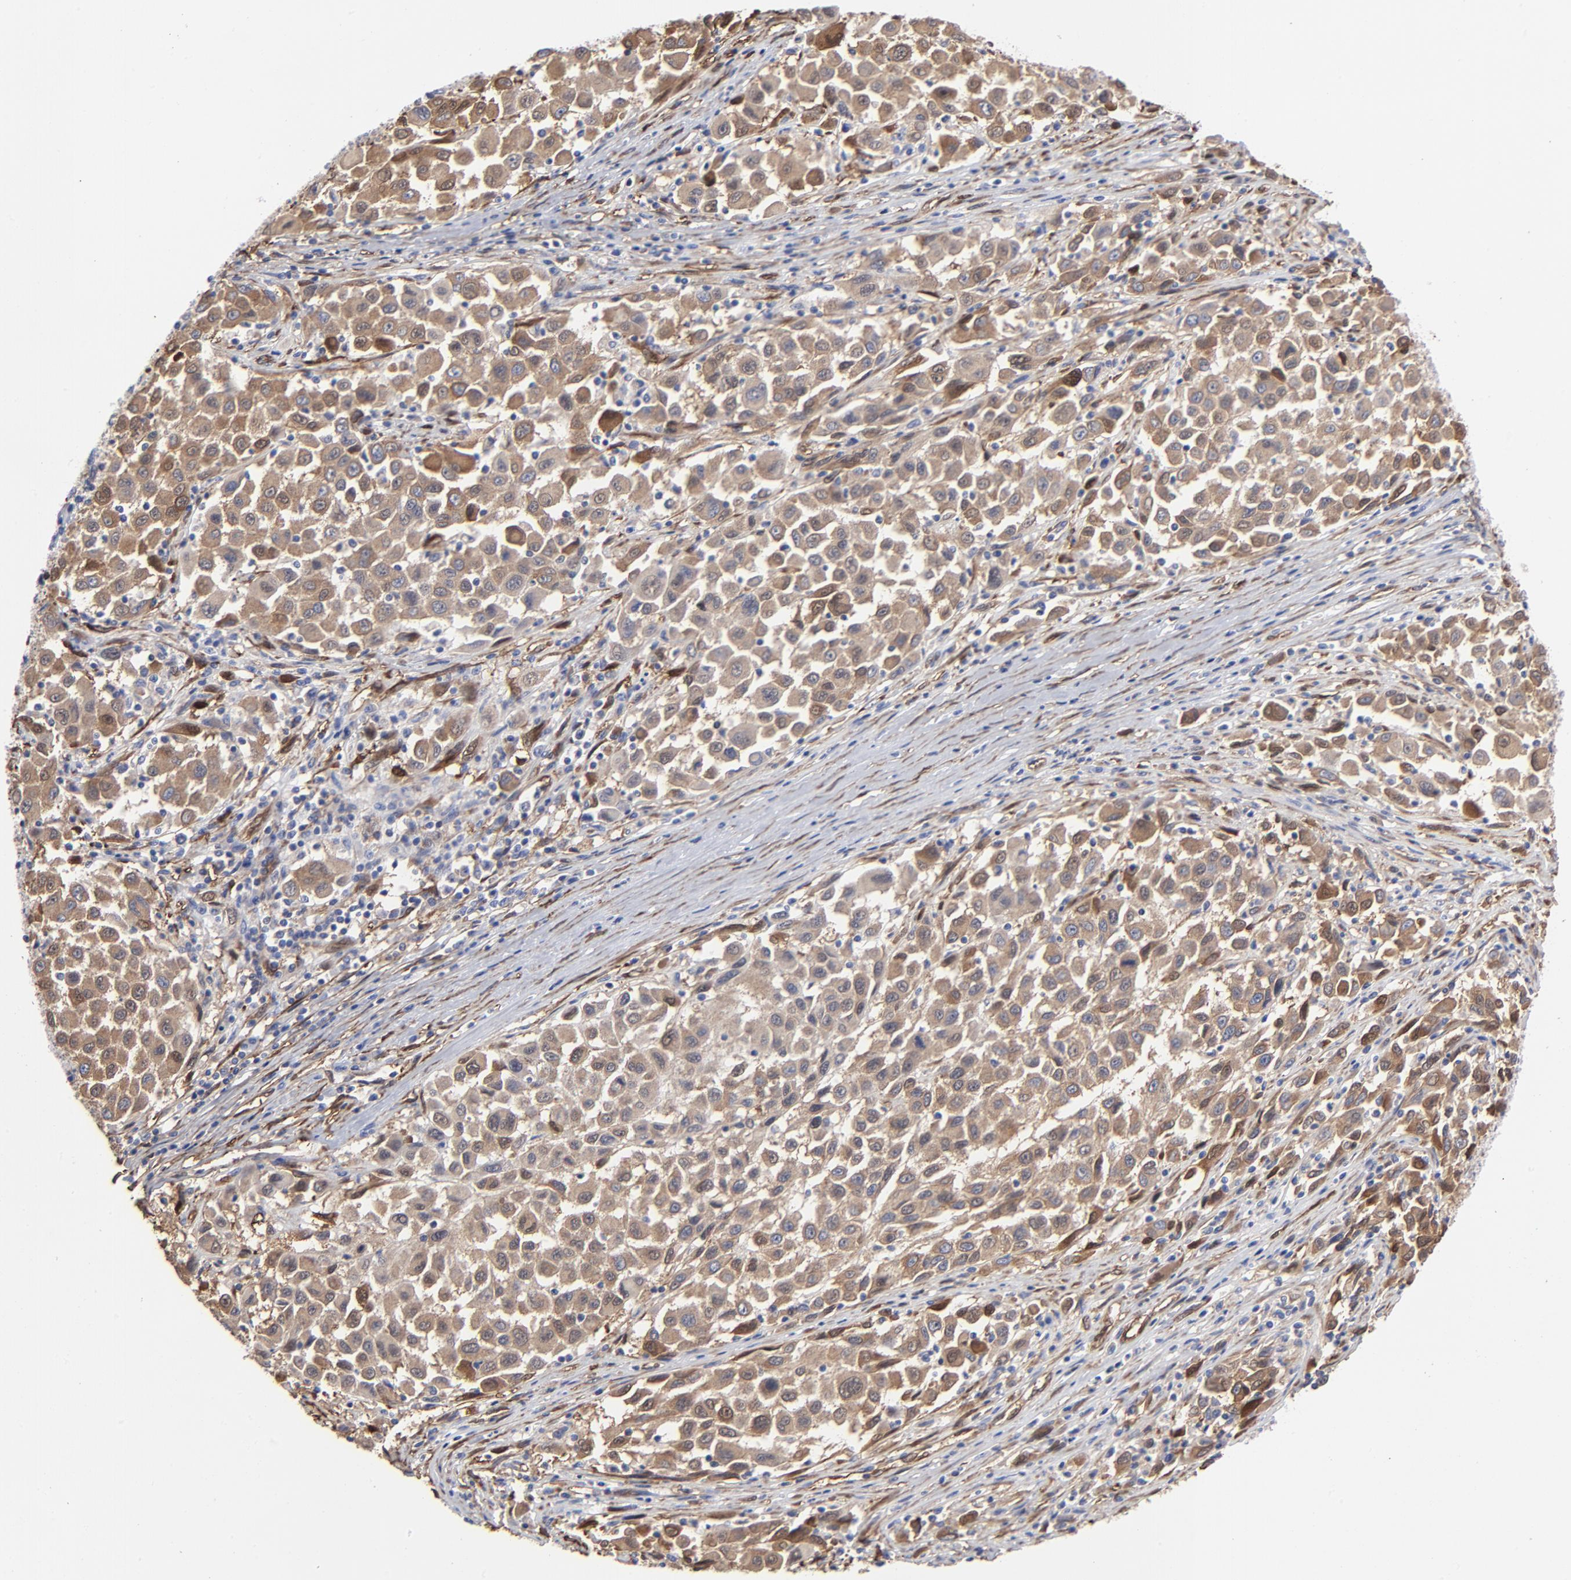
{"staining": {"intensity": "weak", "quantity": ">75%", "location": "cytoplasmic/membranous"}, "tissue": "melanoma", "cell_type": "Tumor cells", "image_type": "cancer", "snomed": [{"axis": "morphology", "description": "Malignant melanoma, Metastatic site"}, {"axis": "topography", "description": "Lymph node"}], "caption": "Tumor cells exhibit low levels of weak cytoplasmic/membranous expression in approximately >75% of cells in malignant melanoma (metastatic site).", "gene": "CILP", "patient": {"sex": "male", "age": 61}}